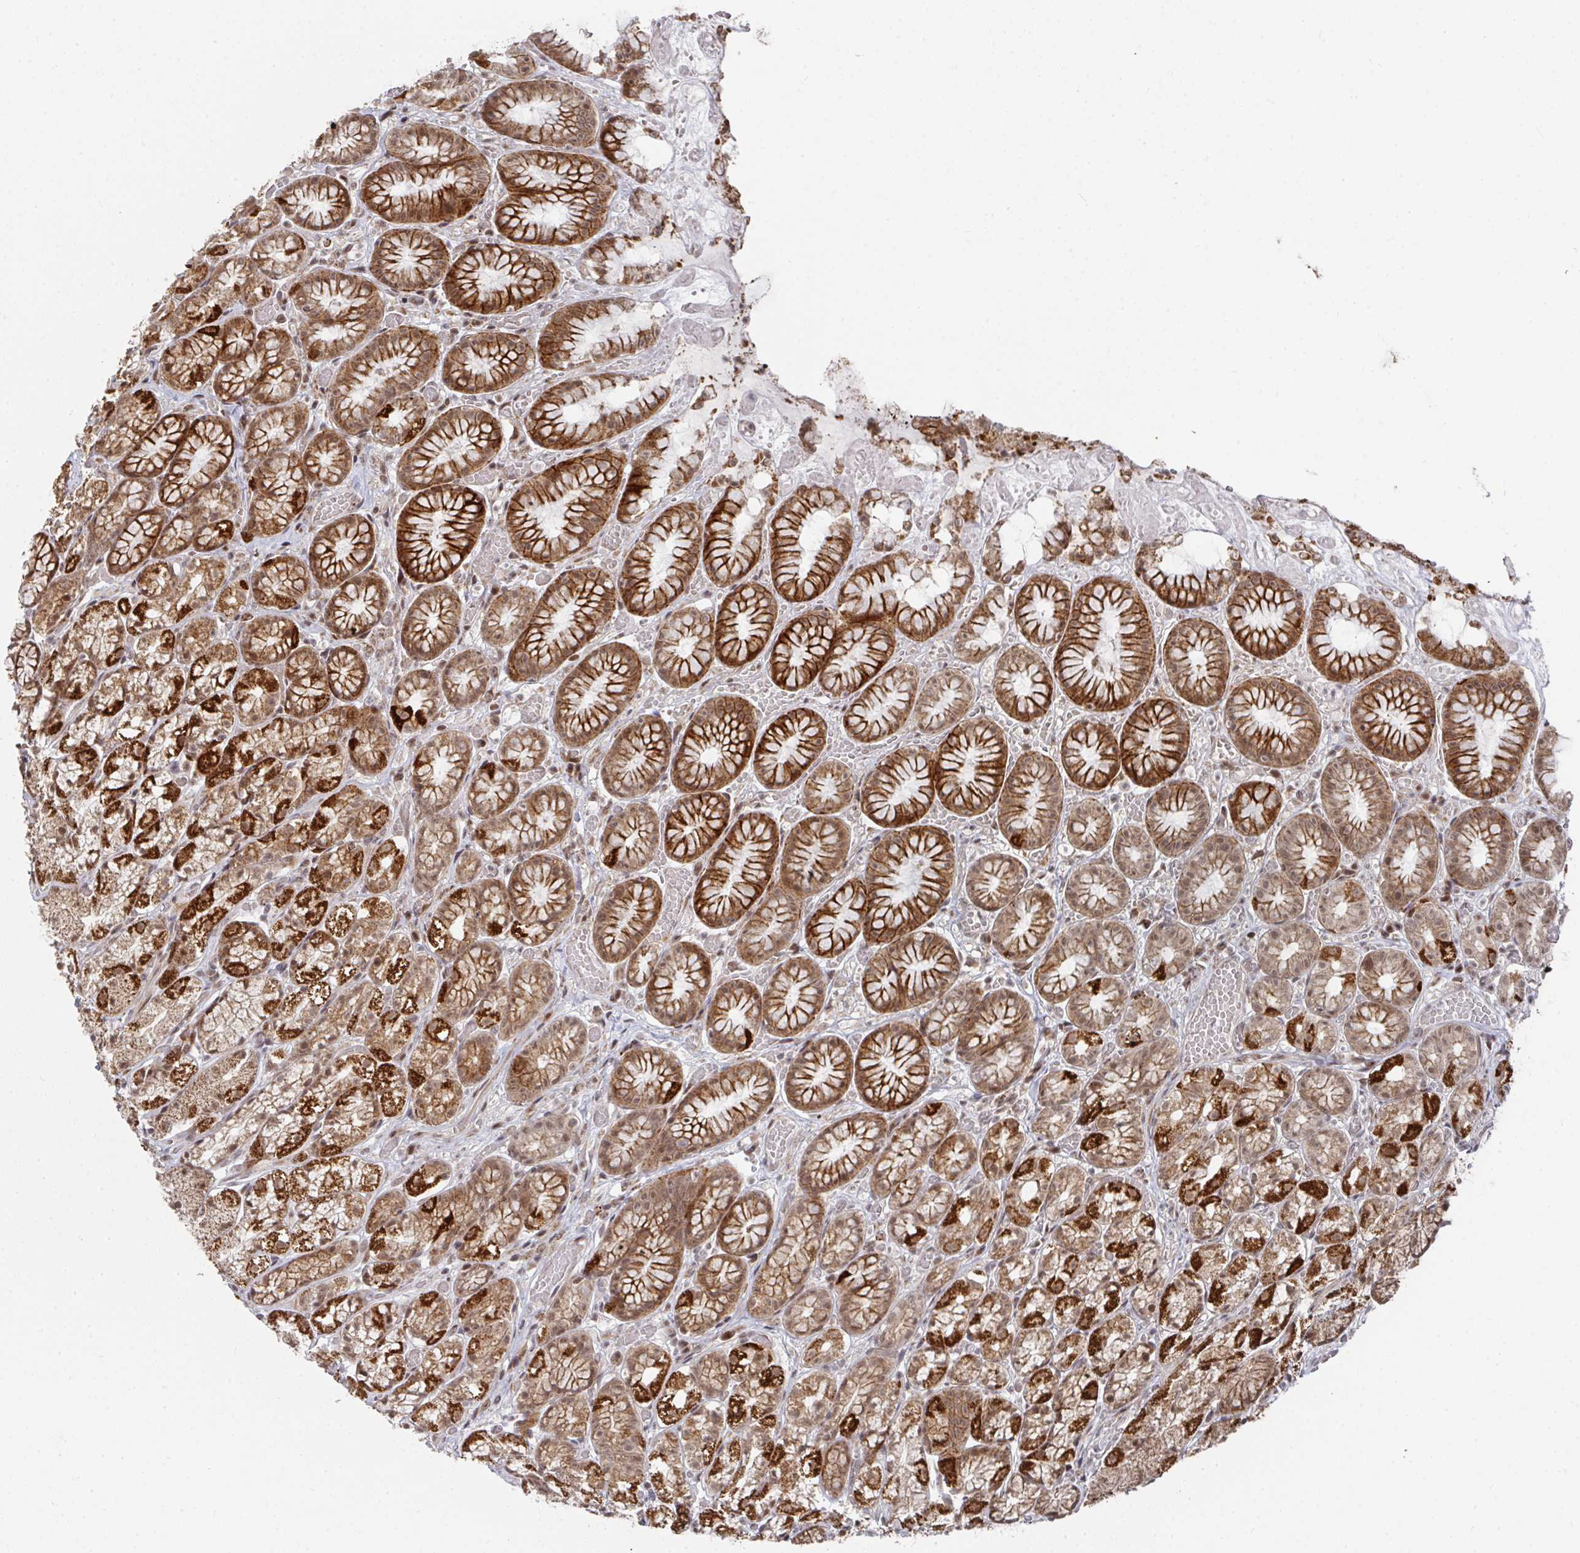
{"staining": {"intensity": "strong", "quantity": ">75%", "location": "cytoplasmic/membranous,nuclear"}, "tissue": "stomach", "cell_type": "Glandular cells", "image_type": "normal", "snomed": [{"axis": "morphology", "description": "Normal tissue, NOS"}, {"axis": "topography", "description": "Smooth muscle"}, {"axis": "topography", "description": "Stomach"}], "caption": "Immunohistochemistry photomicrograph of benign stomach: human stomach stained using IHC displays high levels of strong protein expression localized specifically in the cytoplasmic/membranous,nuclear of glandular cells, appearing as a cytoplasmic/membranous,nuclear brown color.", "gene": "RBBP5", "patient": {"sex": "male", "age": 70}}